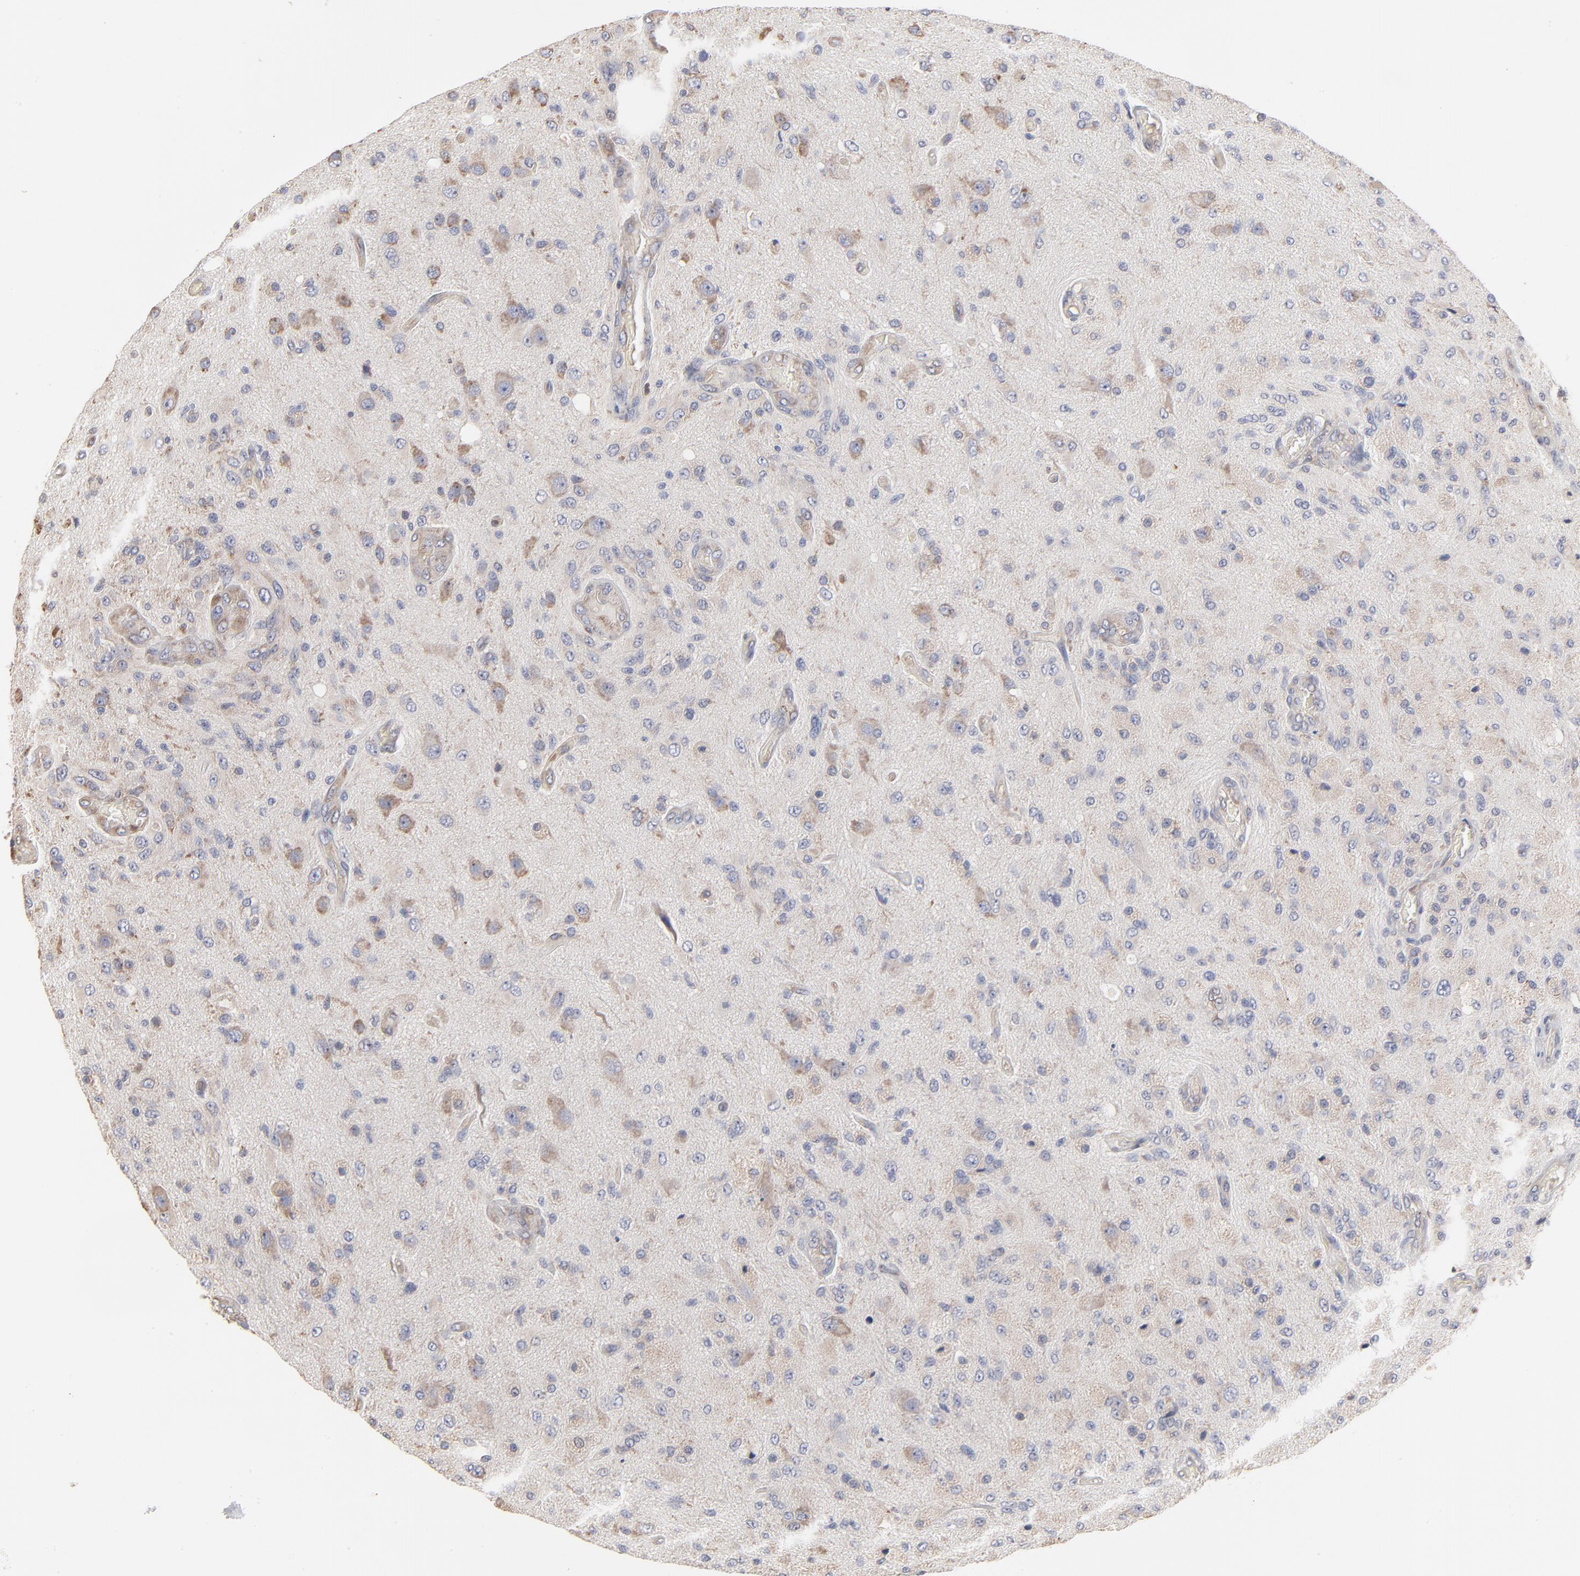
{"staining": {"intensity": "strong", "quantity": "25%-75%", "location": "cytoplasmic/membranous"}, "tissue": "glioma", "cell_type": "Tumor cells", "image_type": "cancer", "snomed": [{"axis": "morphology", "description": "Normal tissue, NOS"}, {"axis": "morphology", "description": "Glioma, malignant, High grade"}, {"axis": "topography", "description": "Cerebral cortex"}], "caption": "An image of malignant high-grade glioma stained for a protein shows strong cytoplasmic/membranous brown staining in tumor cells.", "gene": "RNF213", "patient": {"sex": "male", "age": 77}}